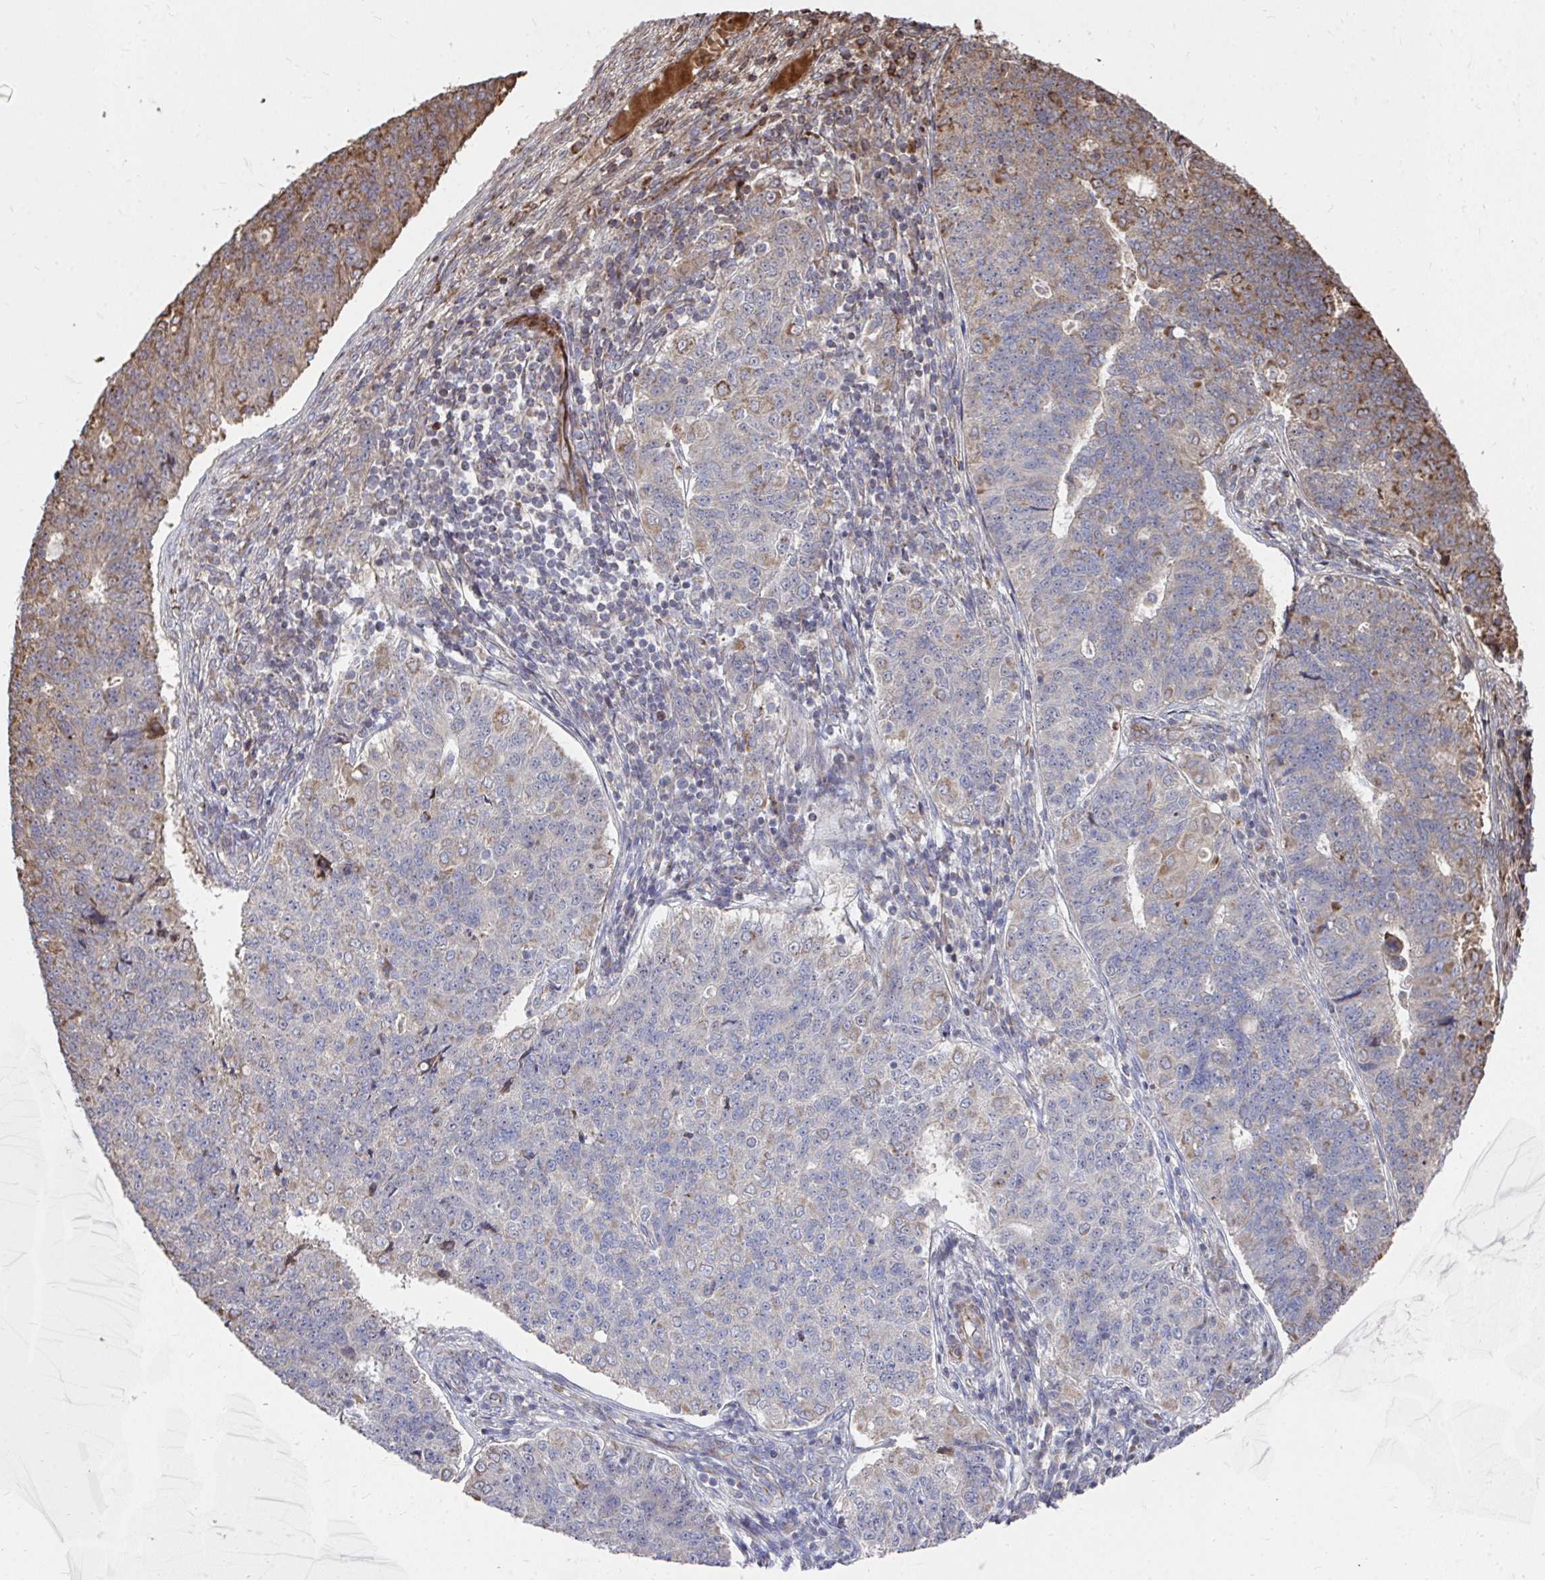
{"staining": {"intensity": "moderate", "quantity": "<25%", "location": "cytoplasmic/membranous"}, "tissue": "endometrial cancer", "cell_type": "Tumor cells", "image_type": "cancer", "snomed": [{"axis": "morphology", "description": "Adenocarcinoma, NOS"}, {"axis": "topography", "description": "Endometrium"}], "caption": "Protein expression analysis of endometrial adenocarcinoma displays moderate cytoplasmic/membranous positivity in about <25% of tumor cells.", "gene": "FAM89A", "patient": {"sex": "female", "age": 43}}